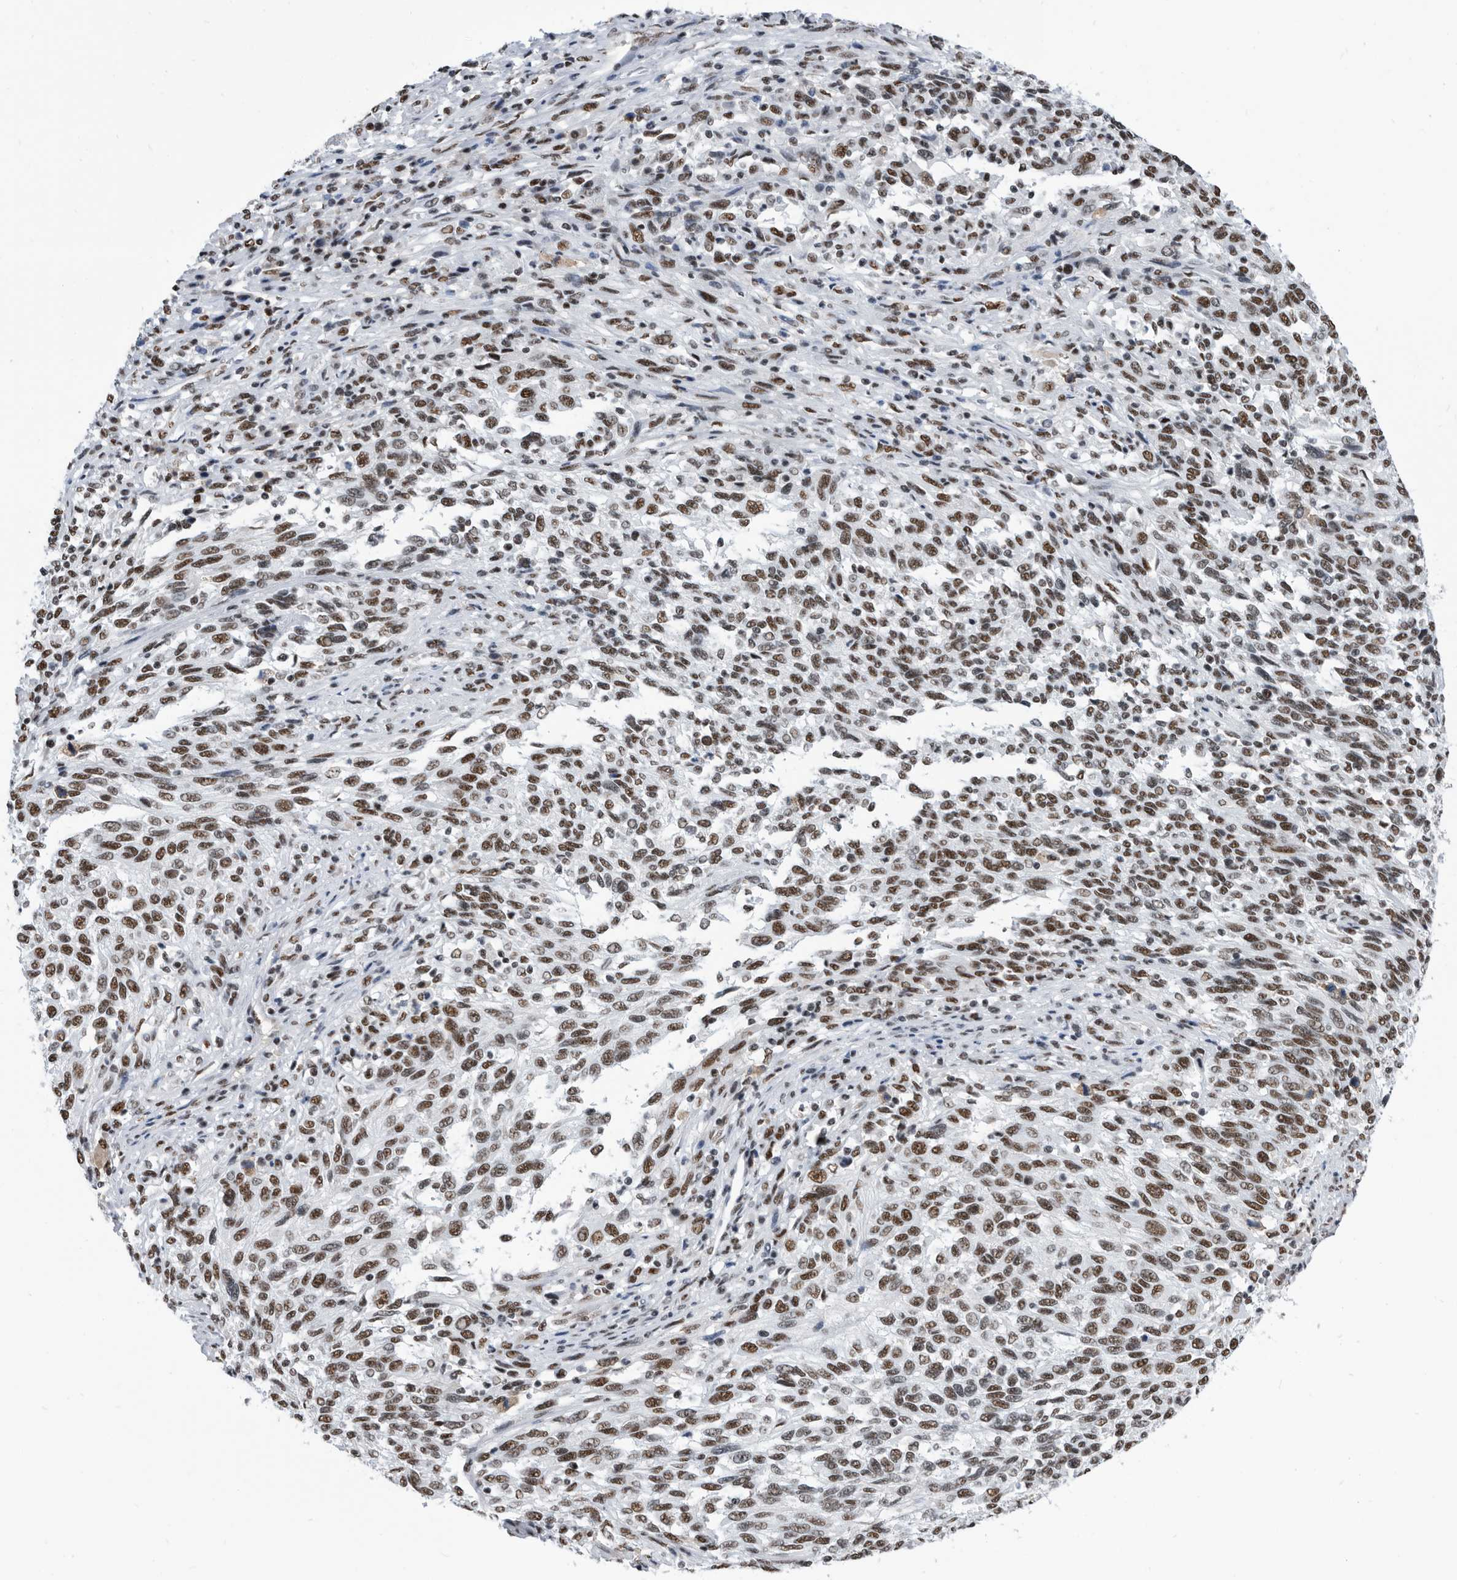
{"staining": {"intensity": "strong", "quantity": ">75%", "location": "nuclear"}, "tissue": "melanoma", "cell_type": "Tumor cells", "image_type": "cancer", "snomed": [{"axis": "morphology", "description": "Malignant melanoma, Metastatic site"}, {"axis": "topography", "description": "Lymph node"}], "caption": "The immunohistochemical stain shows strong nuclear staining in tumor cells of melanoma tissue.", "gene": "SF3A1", "patient": {"sex": "male", "age": 61}}